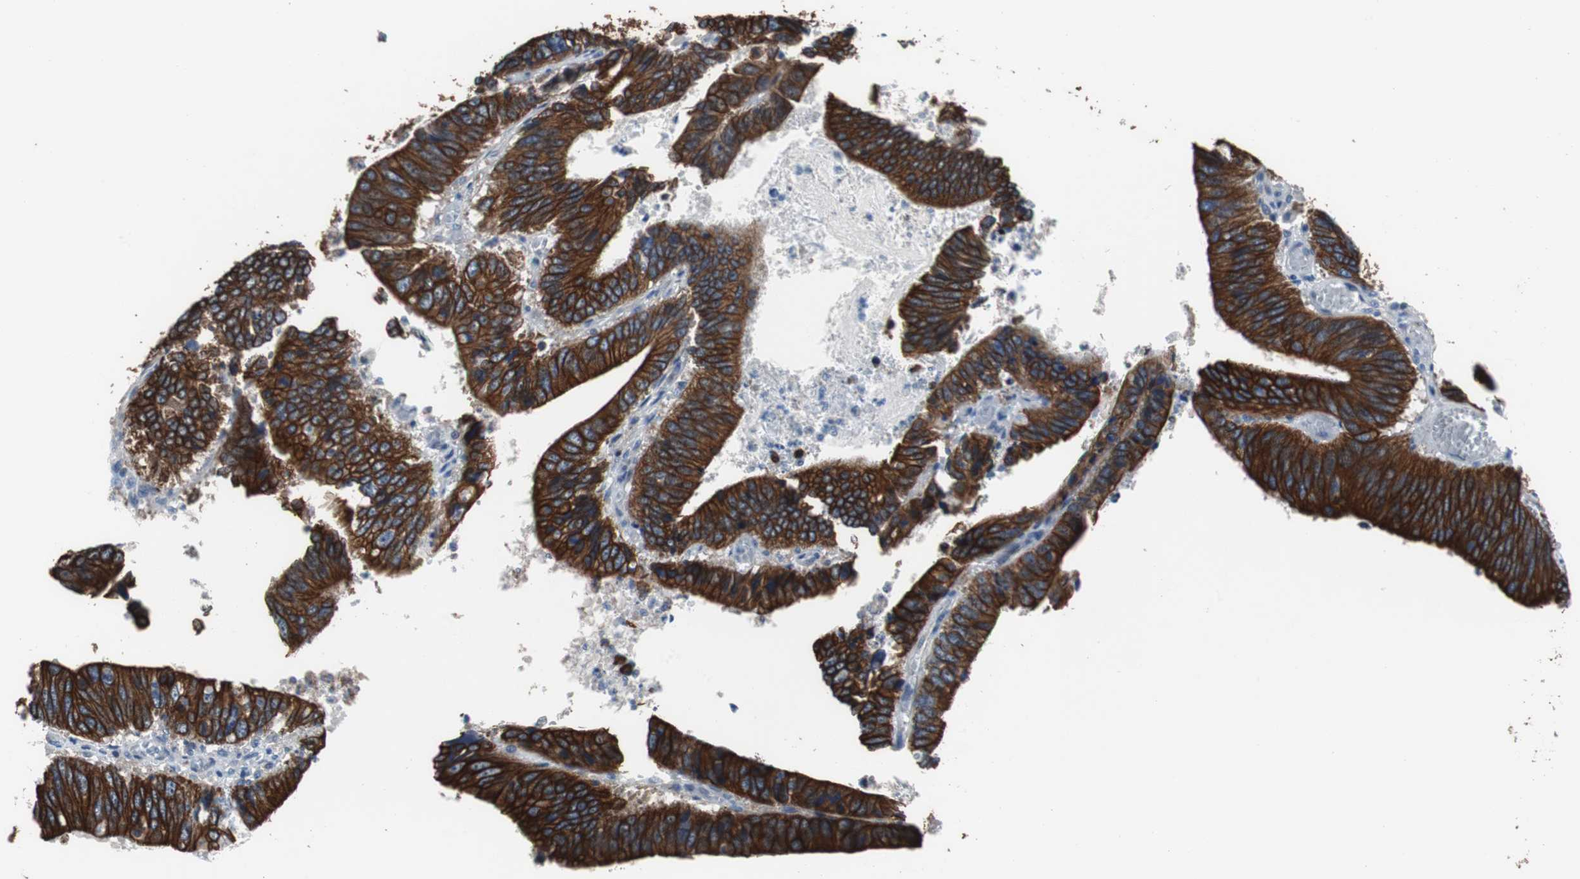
{"staining": {"intensity": "strong", "quantity": ">75%", "location": "cytoplasmic/membranous"}, "tissue": "colorectal cancer", "cell_type": "Tumor cells", "image_type": "cancer", "snomed": [{"axis": "morphology", "description": "Adenocarcinoma, NOS"}, {"axis": "topography", "description": "Colon"}], "caption": "The image shows a brown stain indicating the presence of a protein in the cytoplasmic/membranous of tumor cells in colorectal adenocarcinoma. The protein of interest is stained brown, and the nuclei are stained in blue (DAB (3,3'-diaminobenzidine) IHC with brightfield microscopy, high magnification).", "gene": "USP10", "patient": {"sex": "male", "age": 72}}